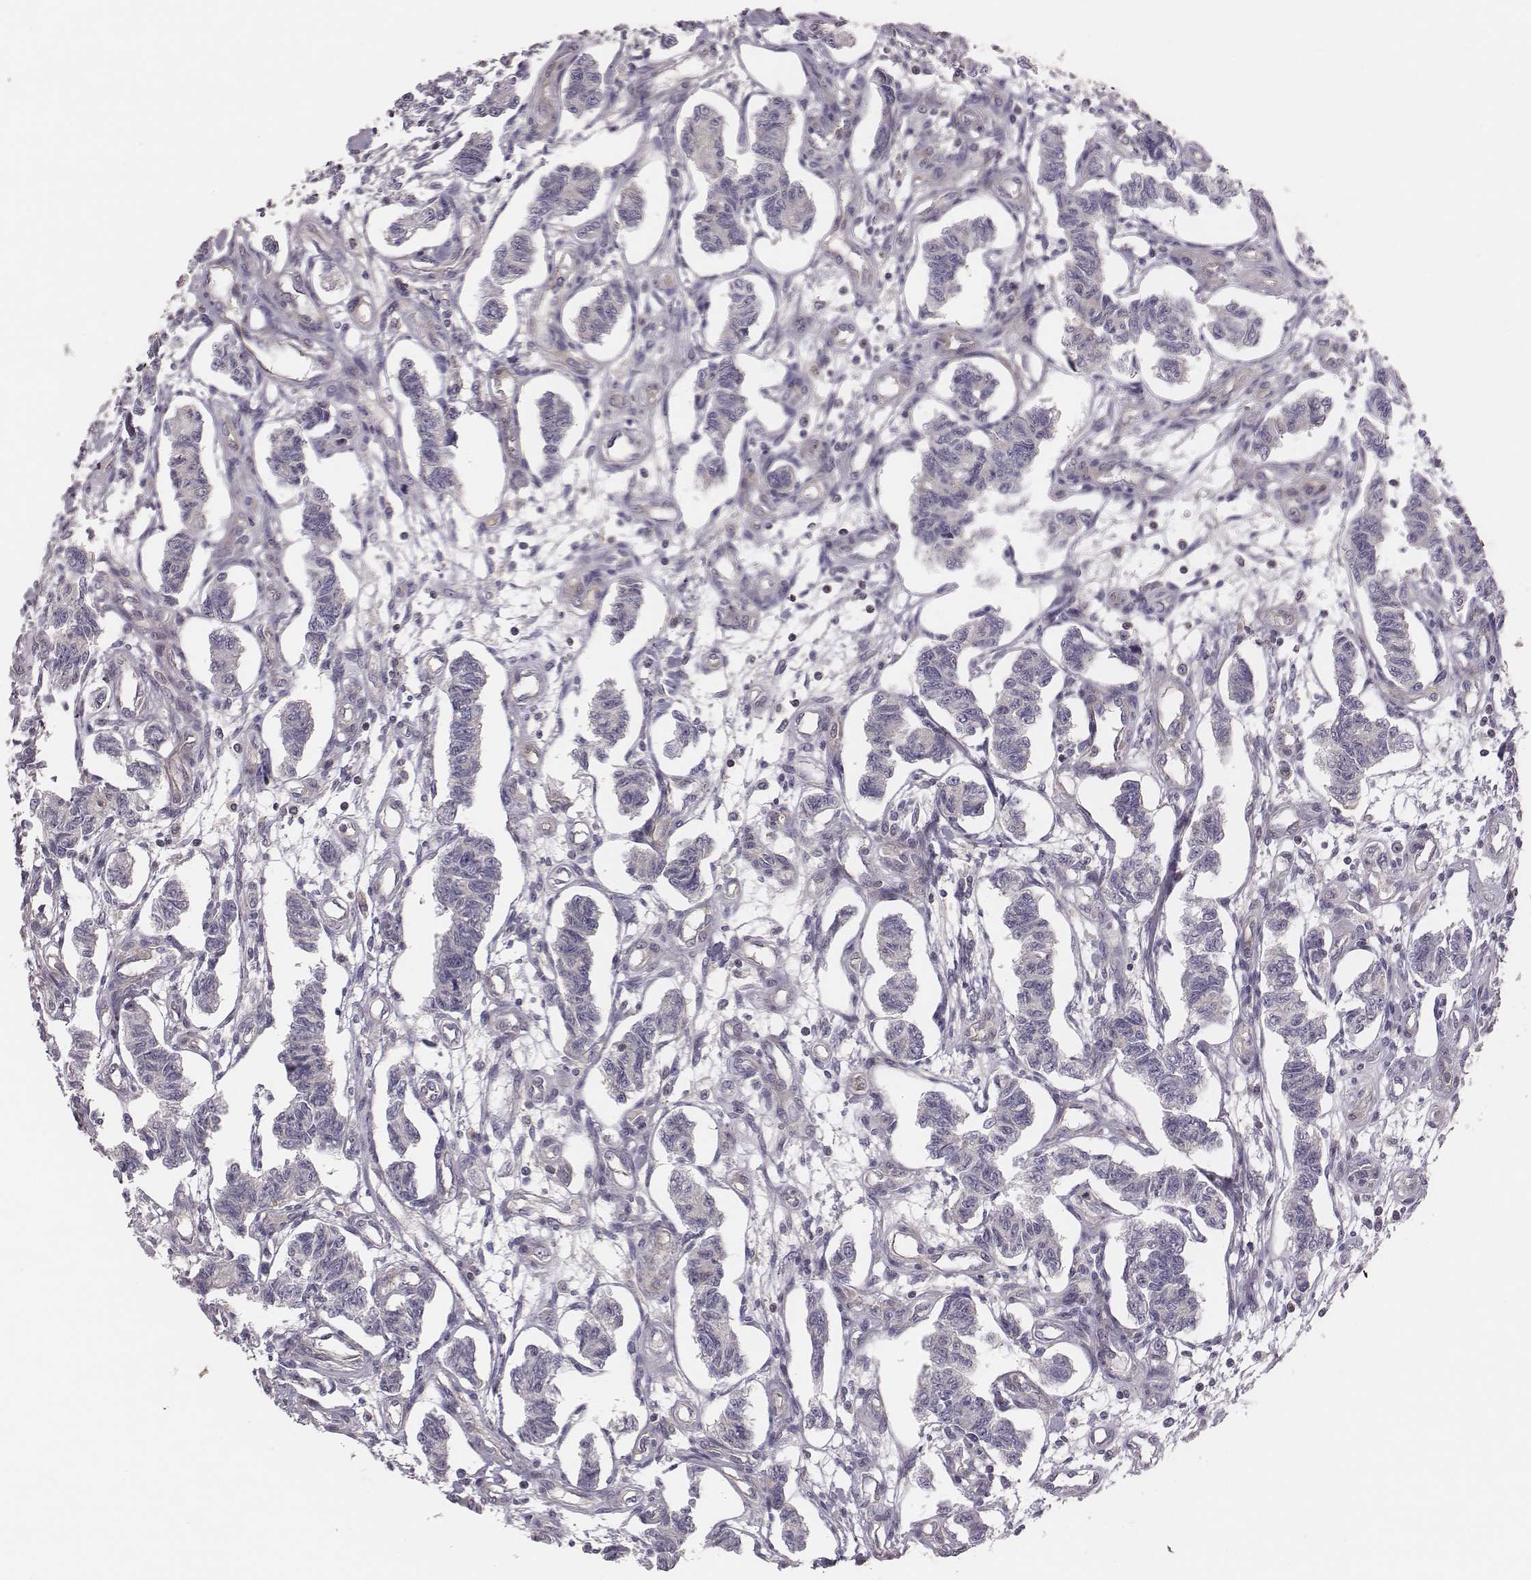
{"staining": {"intensity": "negative", "quantity": "none", "location": "none"}, "tissue": "carcinoid", "cell_type": "Tumor cells", "image_type": "cancer", "snomed": [{"axis": "morphology", "description": "Carcinoid, malignant, NOS"}, {"axis": "topography", "description": "Kidney"}], "caption": "Malignant carcinoid was stained to show a protein in brown. There is no significant positivity in tumor cells.", "gene": "CAD", "patient": {"sex": "female", "age": 41}}